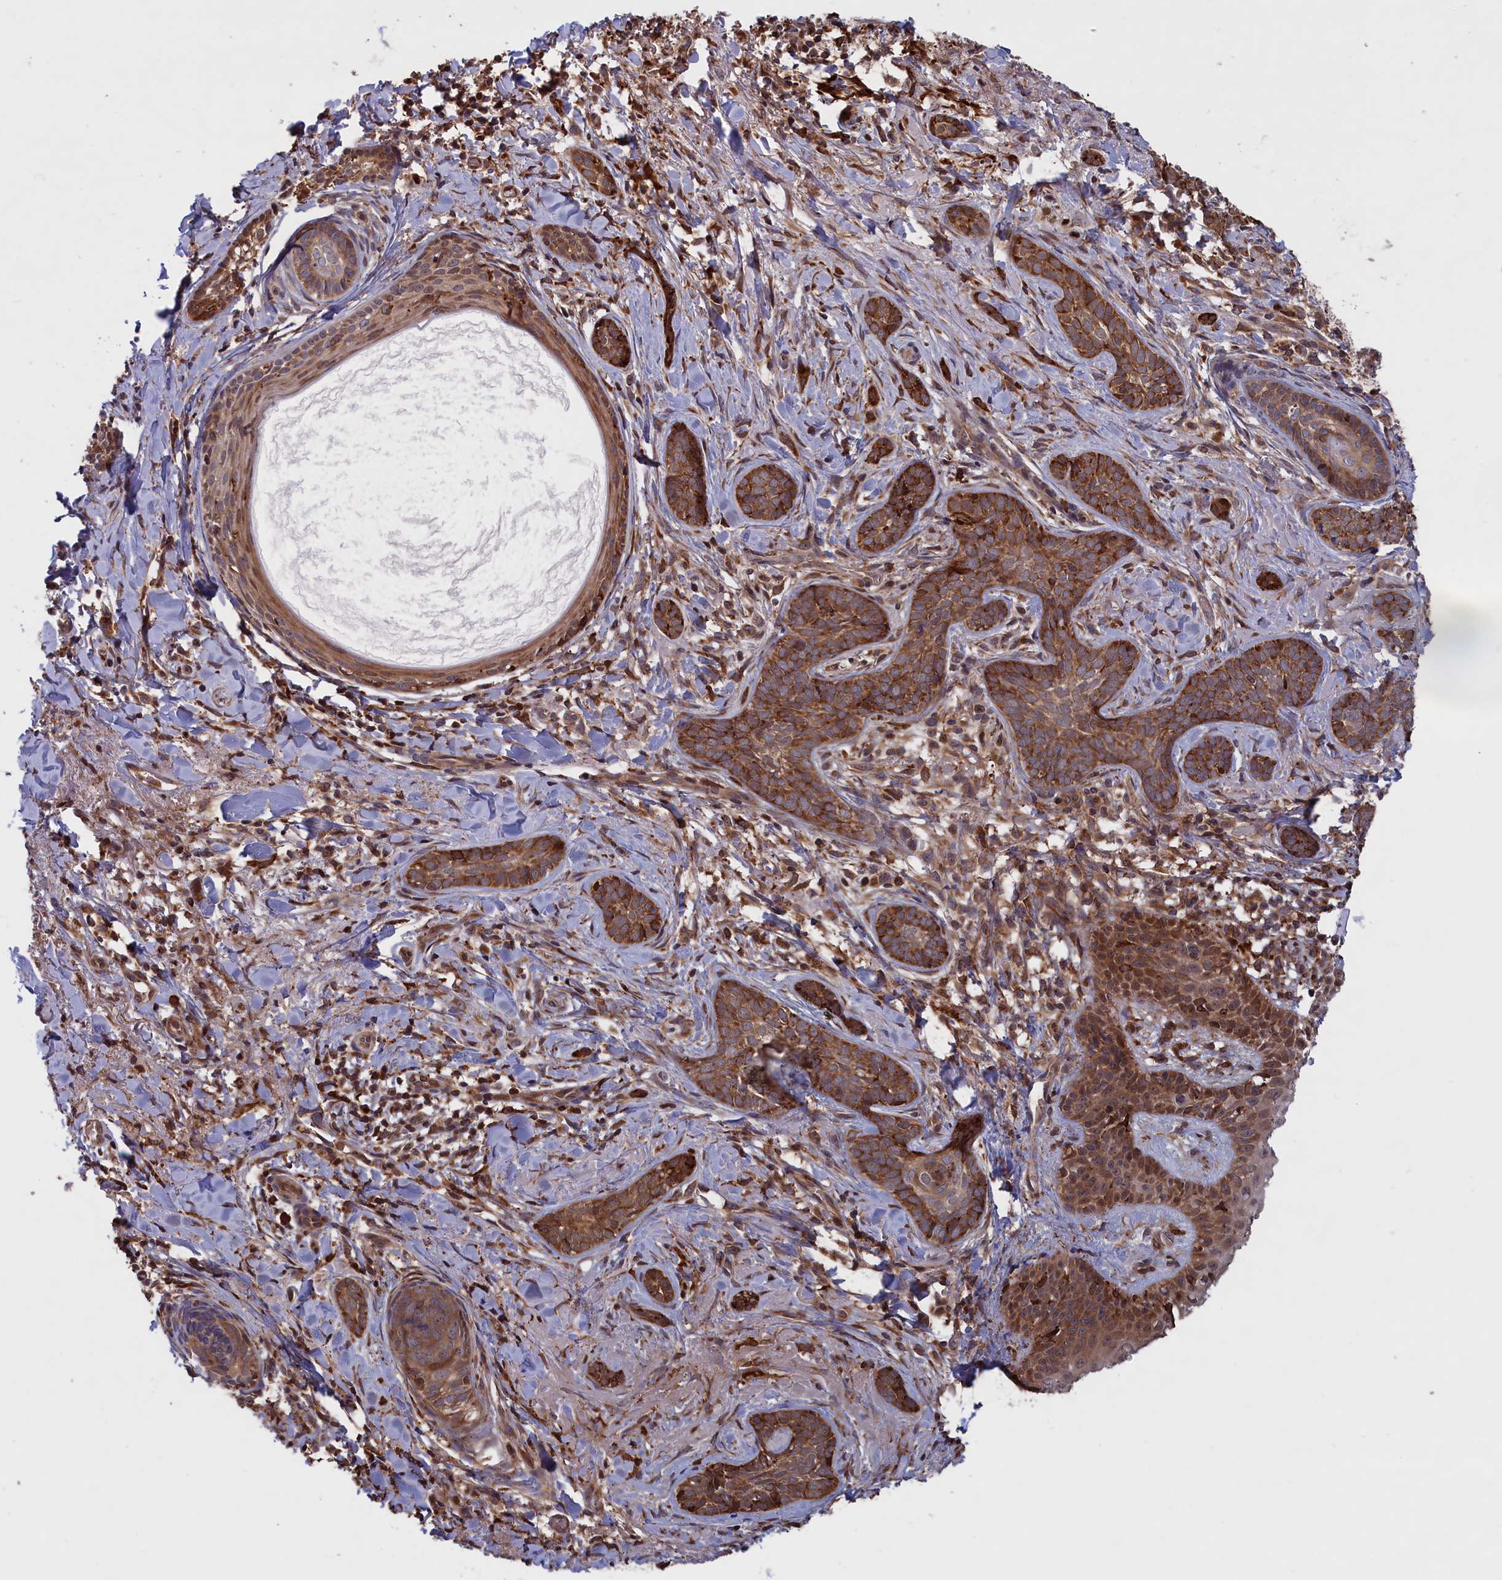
{"staining": {"intensity": "moderate", "quantity": ">75%", "location": "cytoplasmic/membranous"}, "tissue": "skin cancer", "cell_type": "Tumor cells", "image_type": "cancer", "snomed": [{"axis": "morphology", "description": "Basal cell carcinoma"}, {"axis": "topography", "description": "Skin"}], "caption": "Immunohistochemistry (IHC) (DAB) staining of skin basal cell carcinoma reveals moderate cytoplasmic/membranous protein staining in approximately >75% of tumor cells.", "gene": "PLA2G4C", "patient": {"sex": "female", "age": 76}}